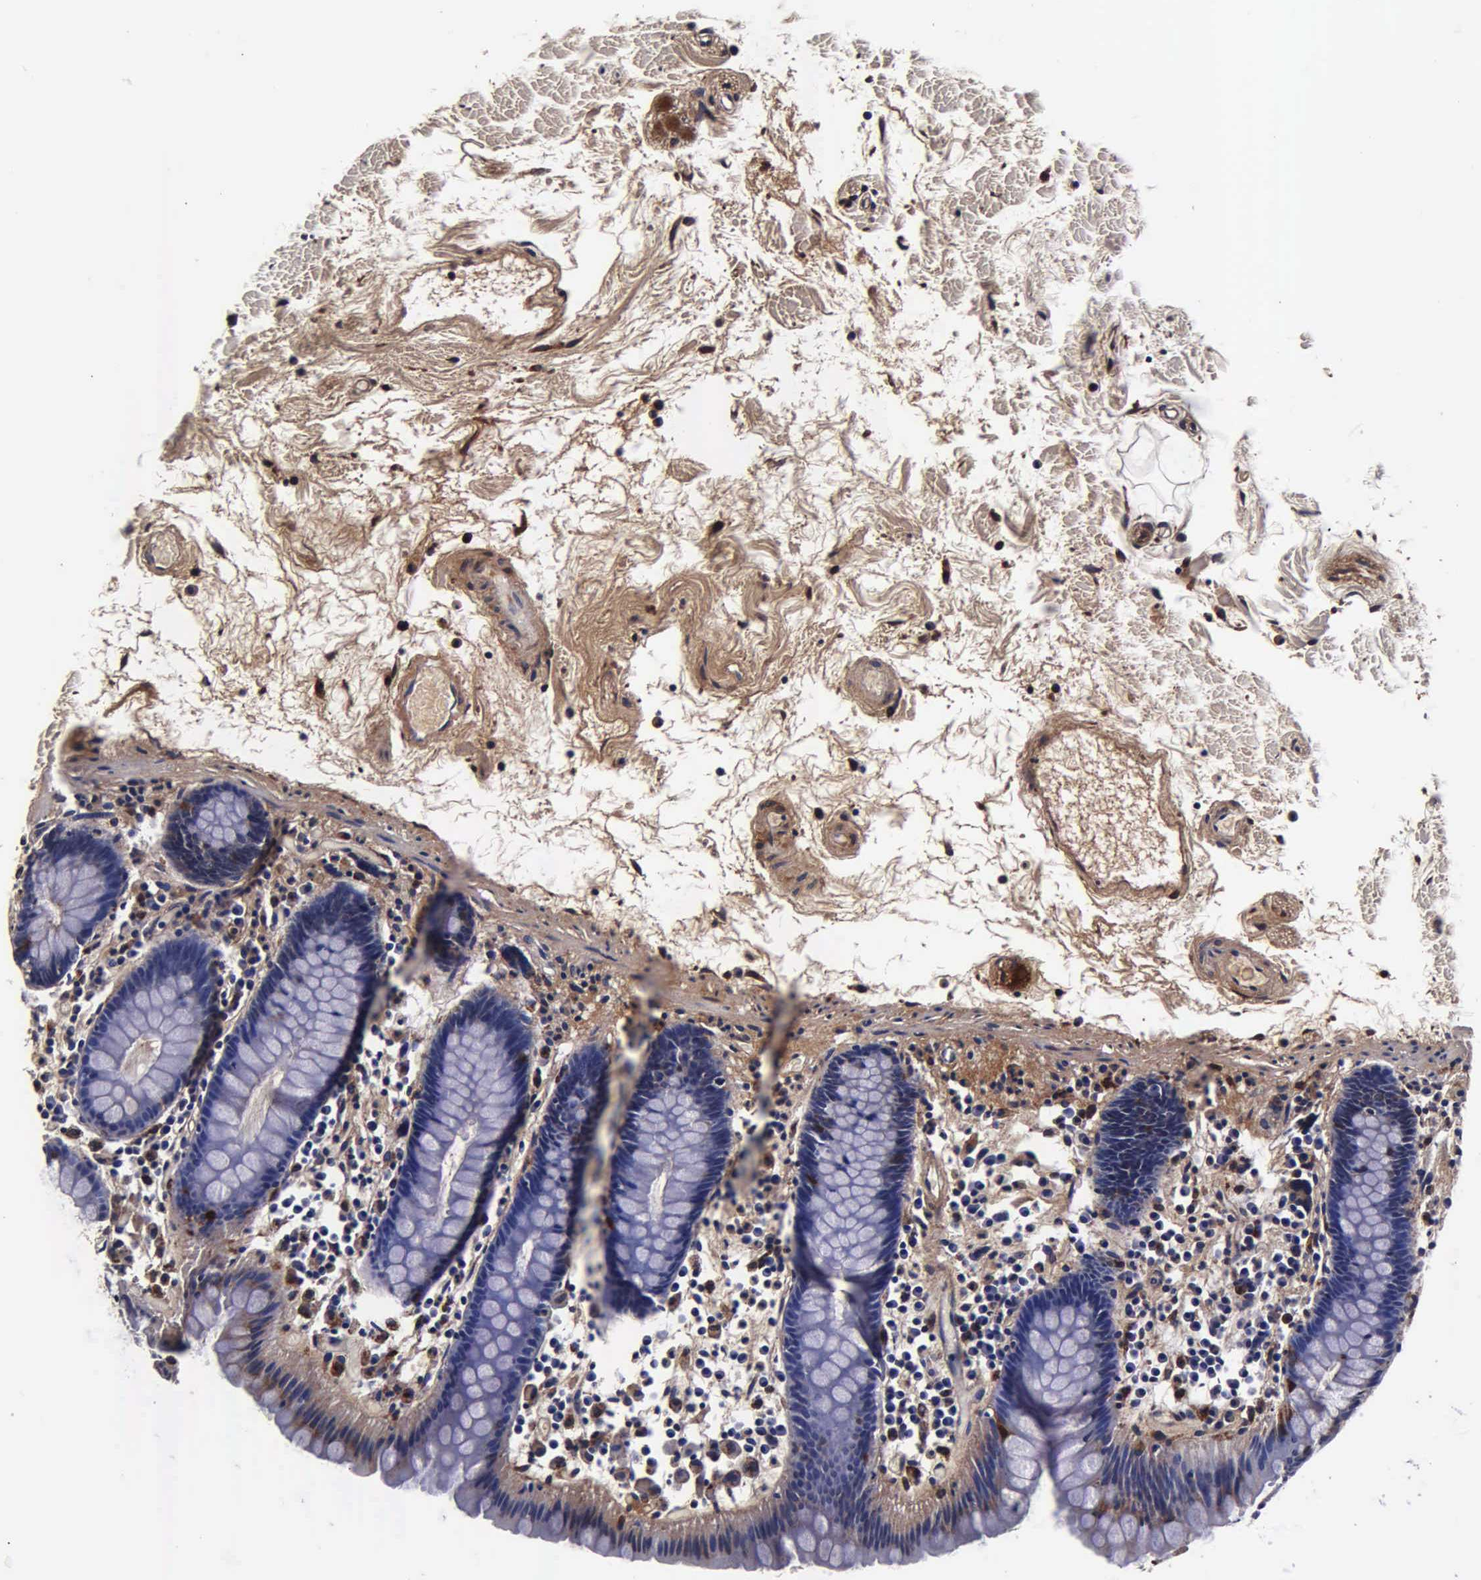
{"staining": {"intensity": "moderate", "quantity": ">75%", "location": "cytoplasmic/membranous,nuclear"}, "tissue": "colon", "cell_type": "Endothelial cells", "image_type": "normal", "snomed": [{"axis": "morphology", "description": "Normal tissue, NOS"}, {"axis": "topography", "description": "Colon"}], "caption": "IHC micrograph of benign colon: human colon stained using immunohistochemistry (IHC) reveals medium levels of moderate protein expression localized specifically in the cytoplasmic/membranous,nuclear of endothelial cells, appearing as a cytoplasmic/membranous,nuclear brown color.", "gene": "CST3", "patient": {"sex": "female", "age": 78}}